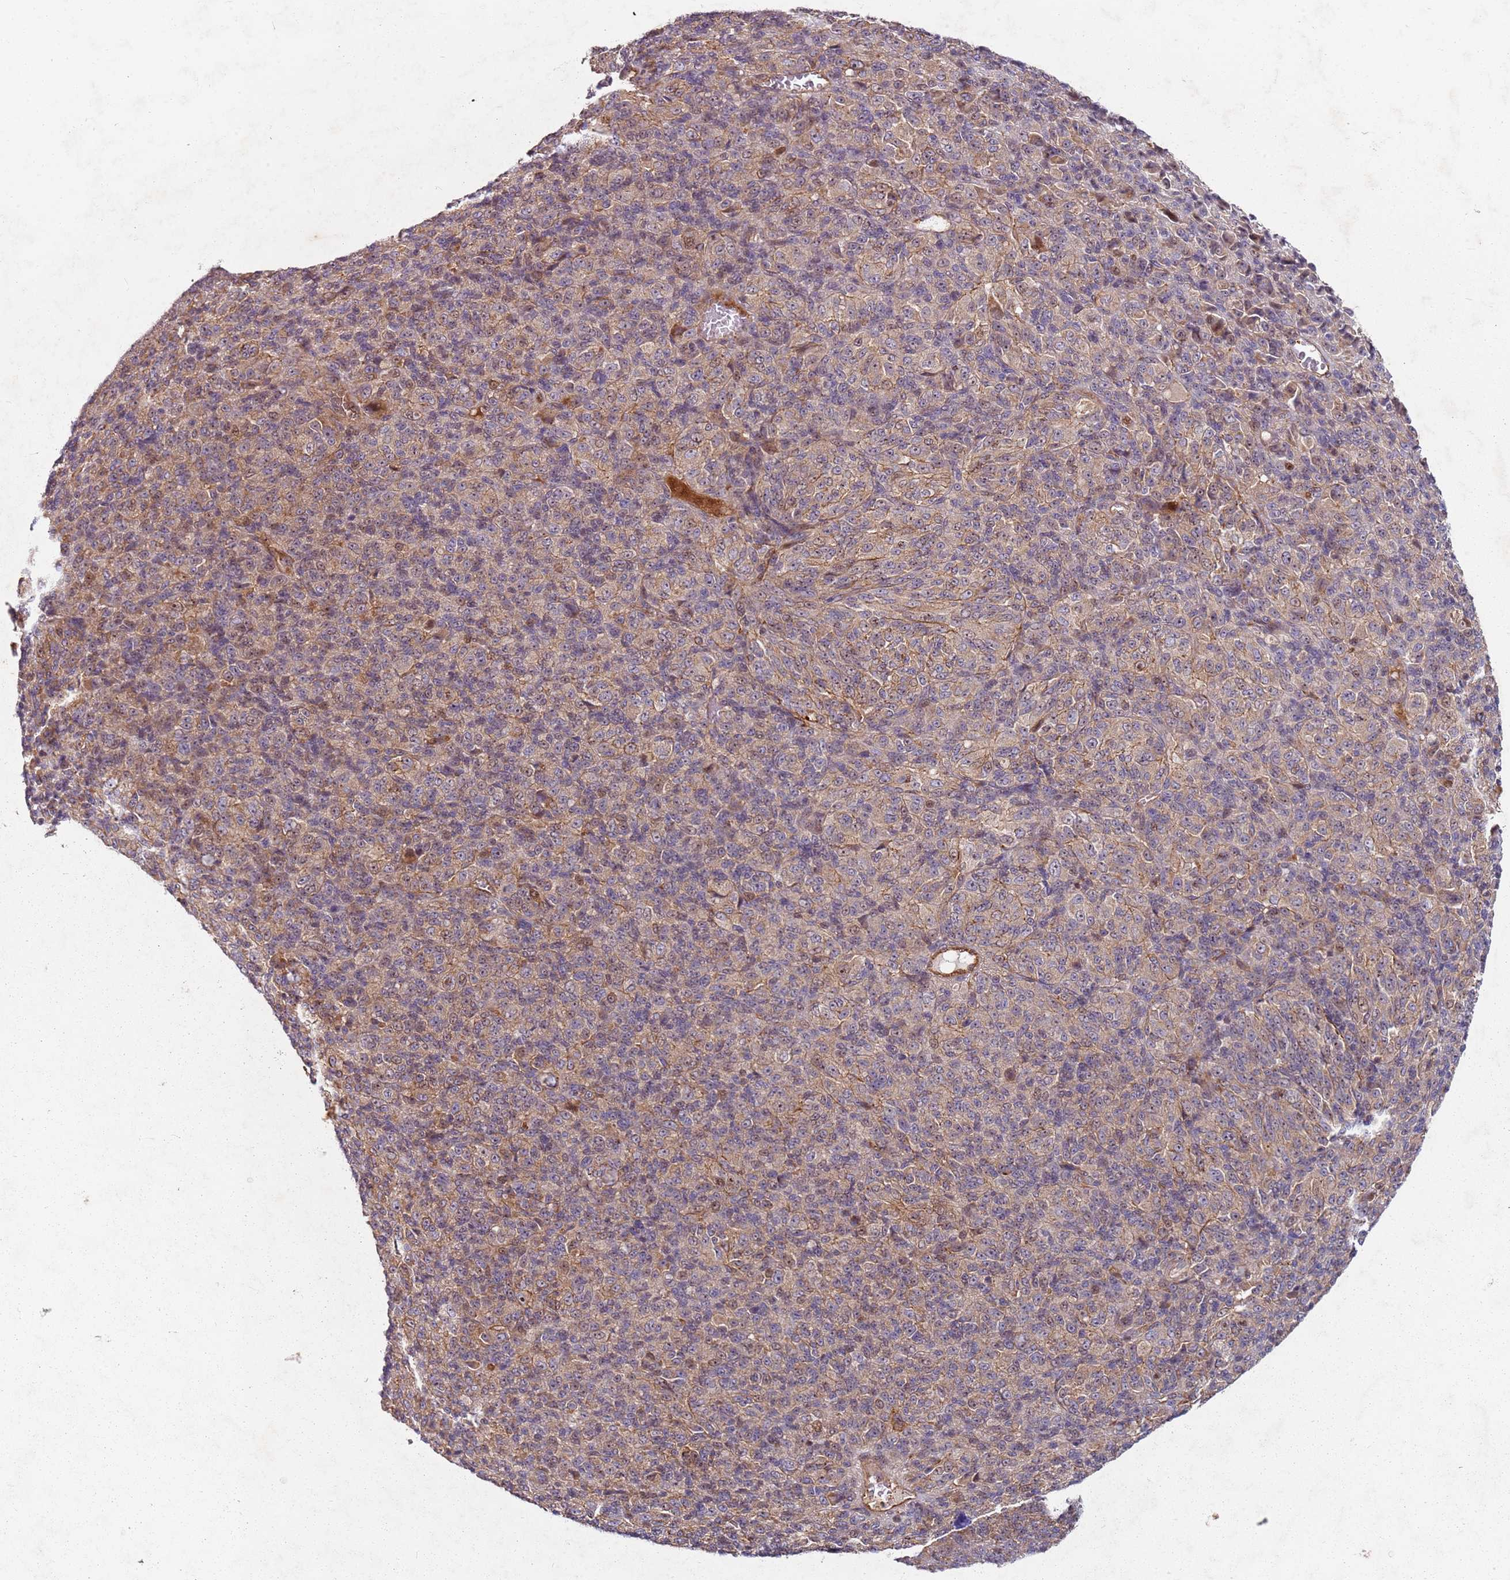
{"staining": {"intensity": "weak", "quantity": ">75%", "location": "cytoplasmic/membranous"}, "tissue": "melanoma", "cell_type": "Tumor cells", "image_type": "cancer", "snomed": [{"axis": "morphology", "description": "Malignant melanoma, Metastatic site"}, {"axis": "topography", "description": "Brain"}], "caption": "The immunohistochemical stain highlights weak cytoplasmic/membranous expression in tumor cells of melanoma tissue.", "gene": "C2CD4B", "patient": {"sex": "female", "age": 56}}